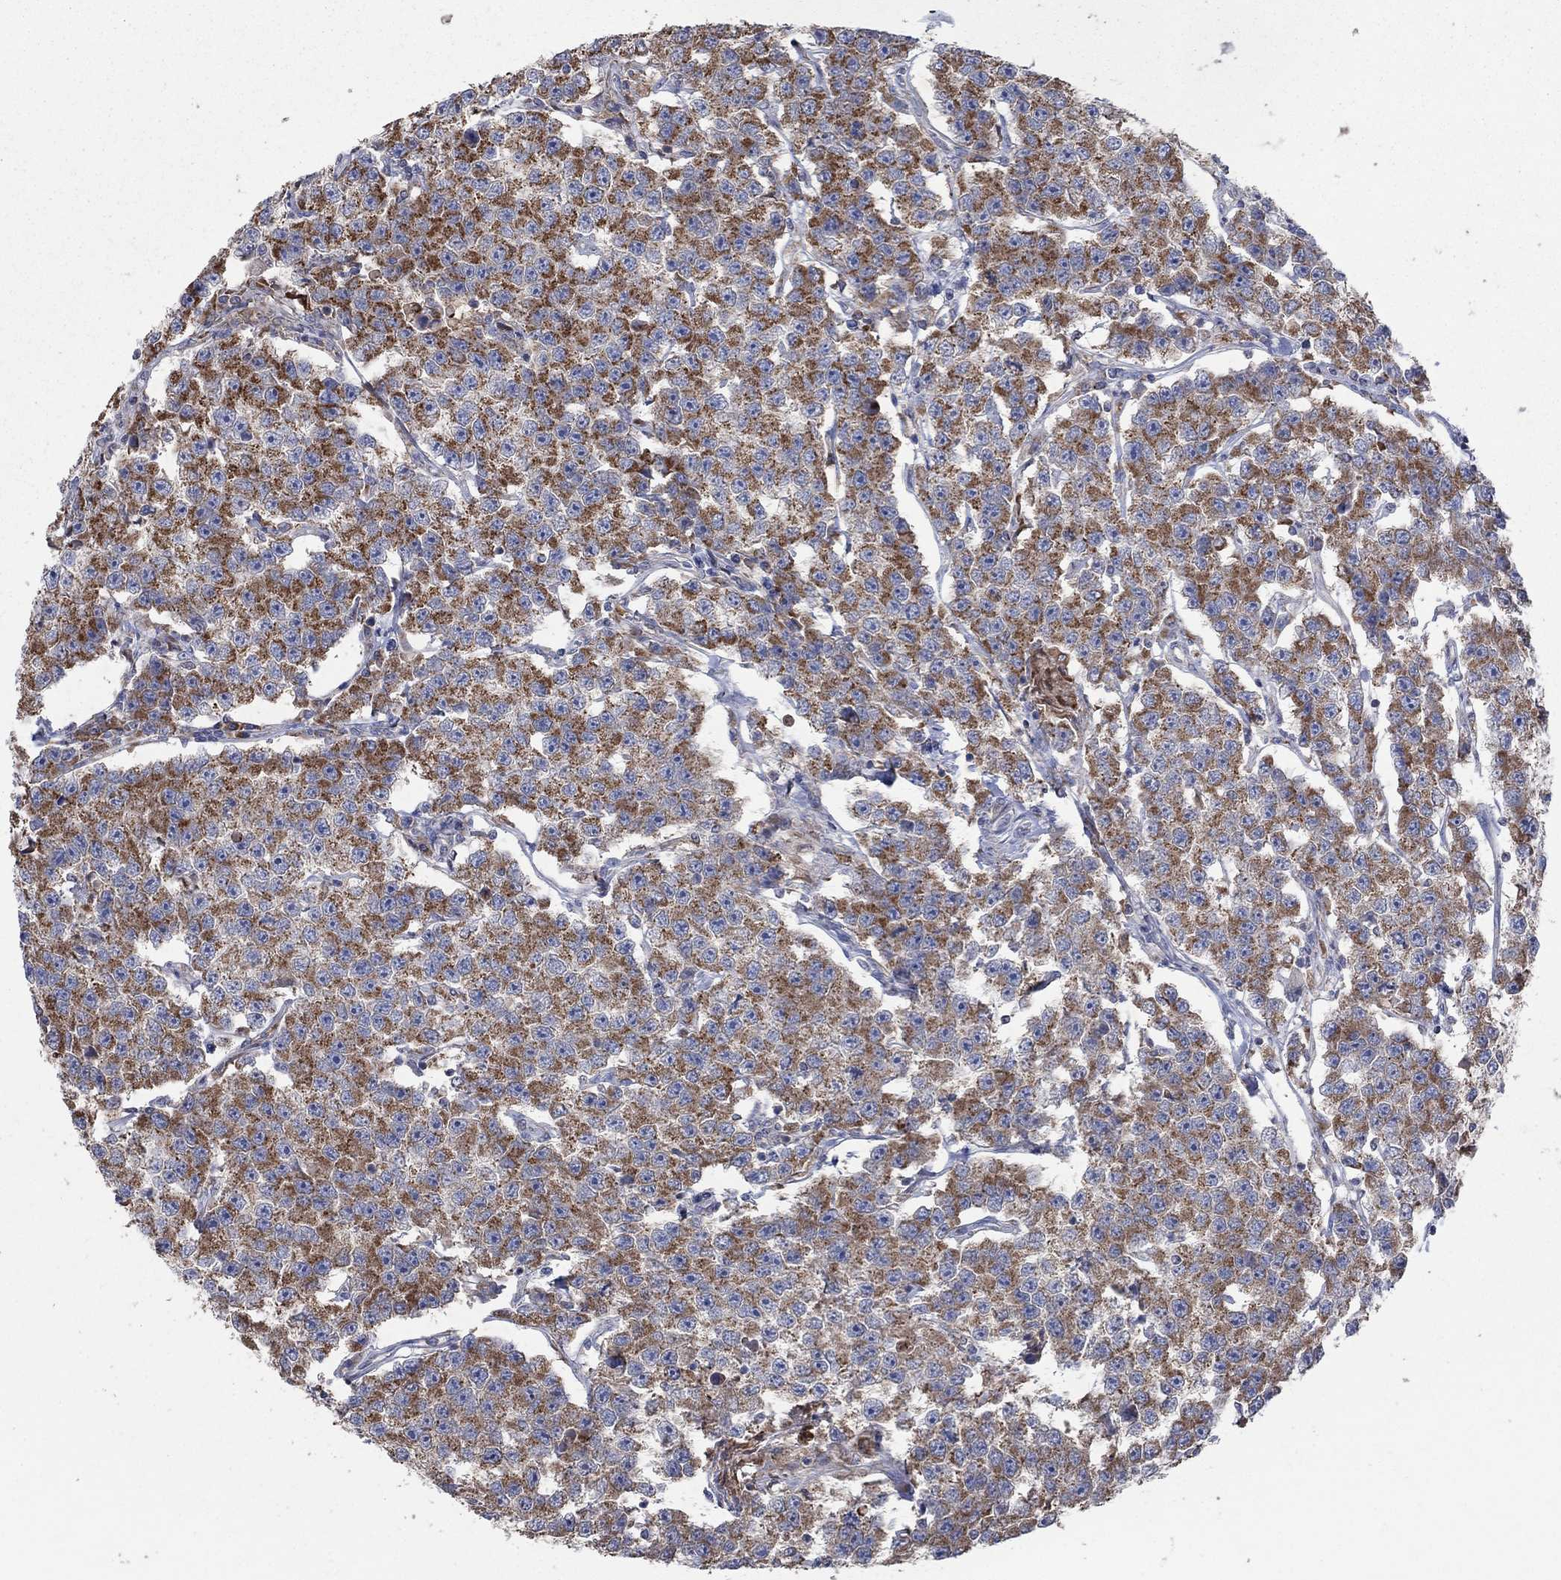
{"staining": {"intensity": "moderate", "quantity": ">75%", "location": "cytoplasmic/membranous"}, "tissue": "testis cancer", "cell_type": "Tumor cells", "image_type": "cancer", "snomed": [{"axis": "morphology", "description": "Seminoma, NOS"}, {"axis": "topography", "description": "Testis"}], "caption": "IHC (DAB) staining of human seminoma (testis) reveals moderate cytoplasmic/membranous protein expression in approximately >75% of tumor cells.", "gene": "NCEH1", "patient": {"sex": "male", "age": 59}}